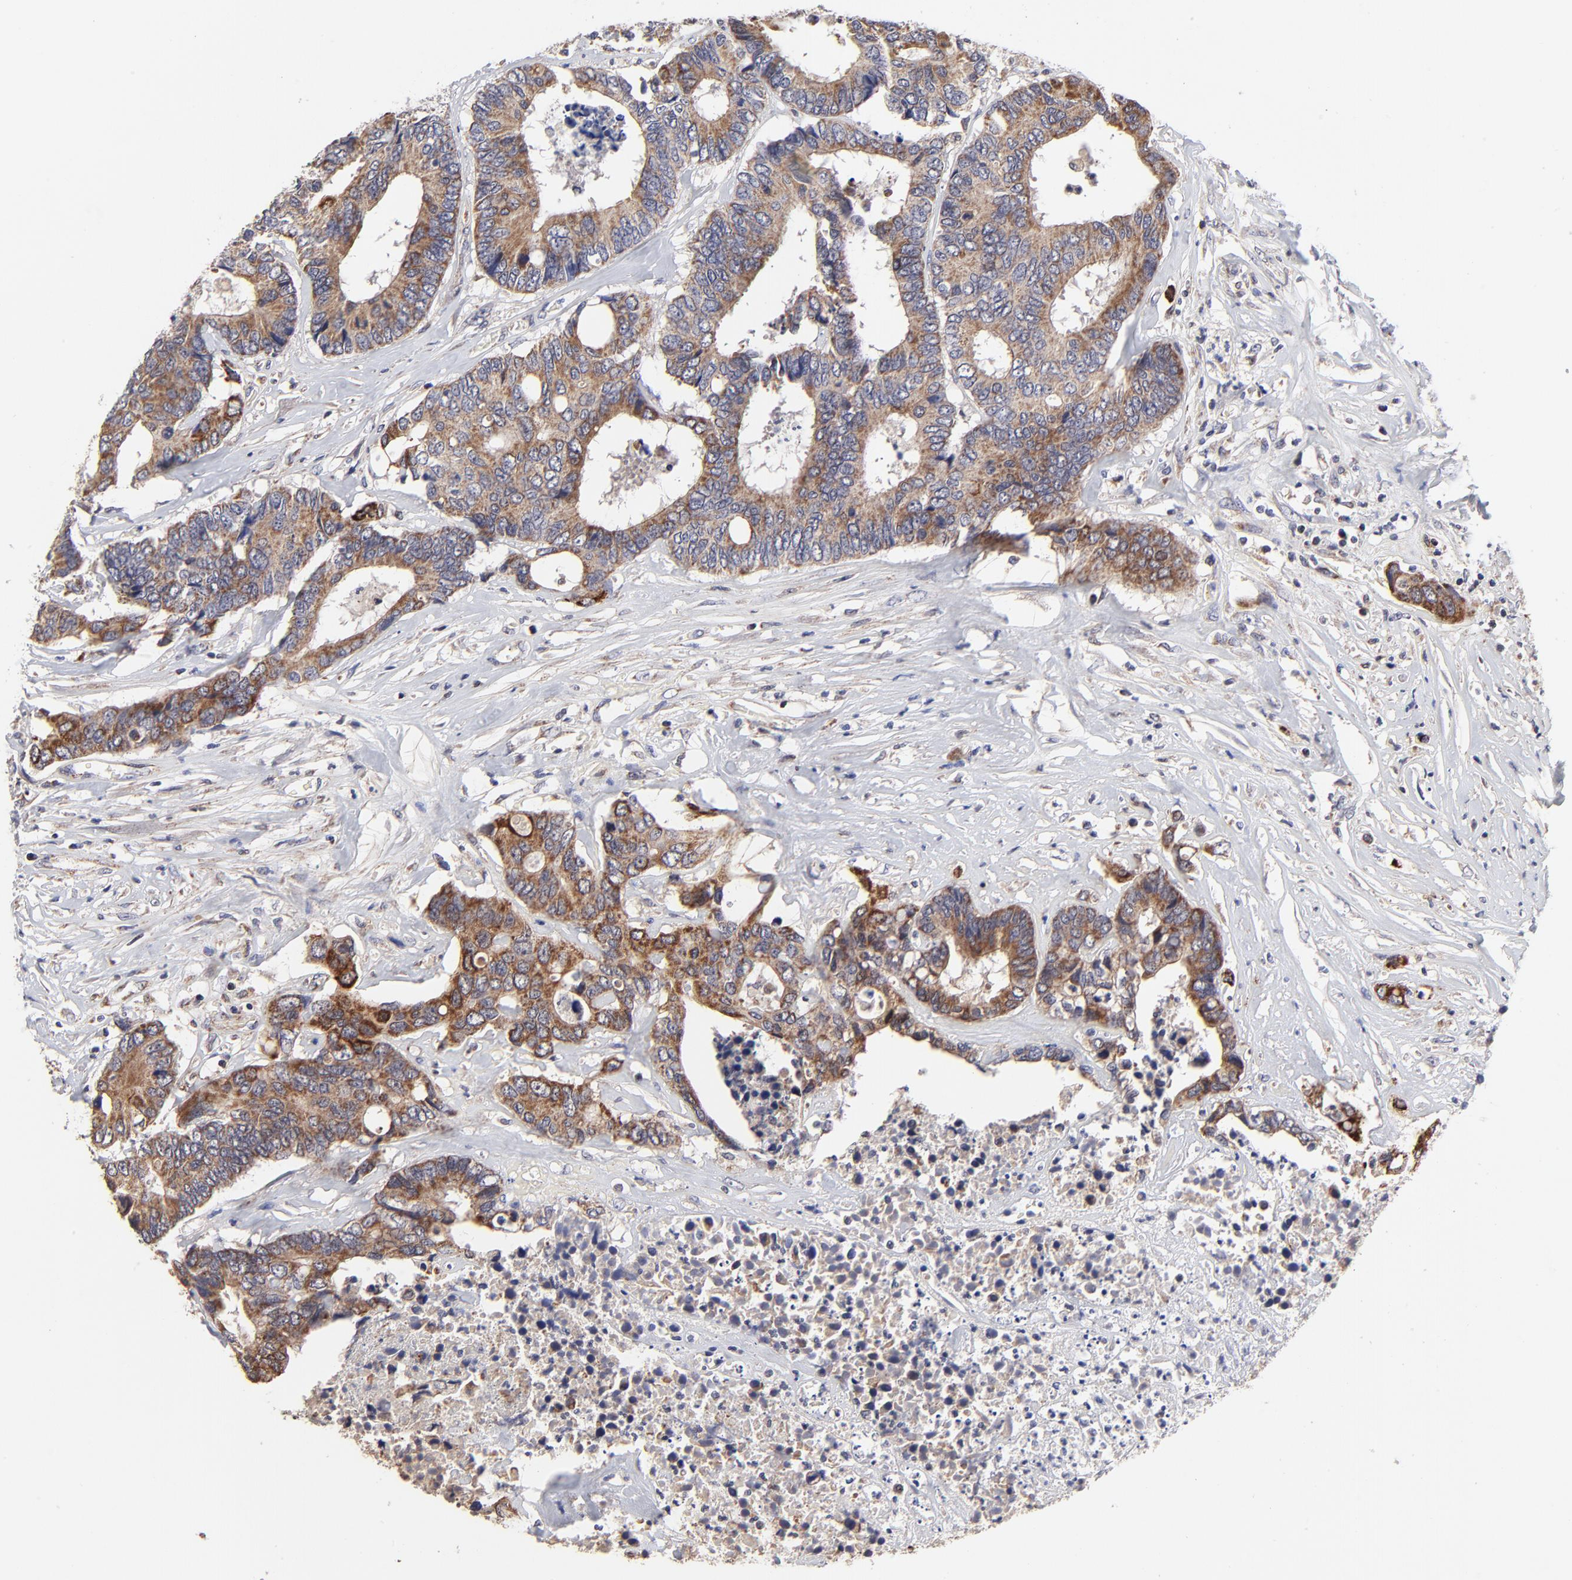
{"staining": {"intensity": "moderate", "quantity": ">75%", "location": "cytoplasmic/membranous"}, "tissue": "colorectal cancer", "cell_type": "Tumor cells", "image_type": "cancer", "snomed": [{"axis": "morphology", "description": "Adenocarcinoma, NOS"}, {"axis": "topography", "description": "Rectum"}], "caption": "Colorectal cancer (adenocarcinoma) stained with a protein marker shows moderate staining in tumor cells.", "gene": "FBXL12", "patient": {"sex": "male", "age": 55}}